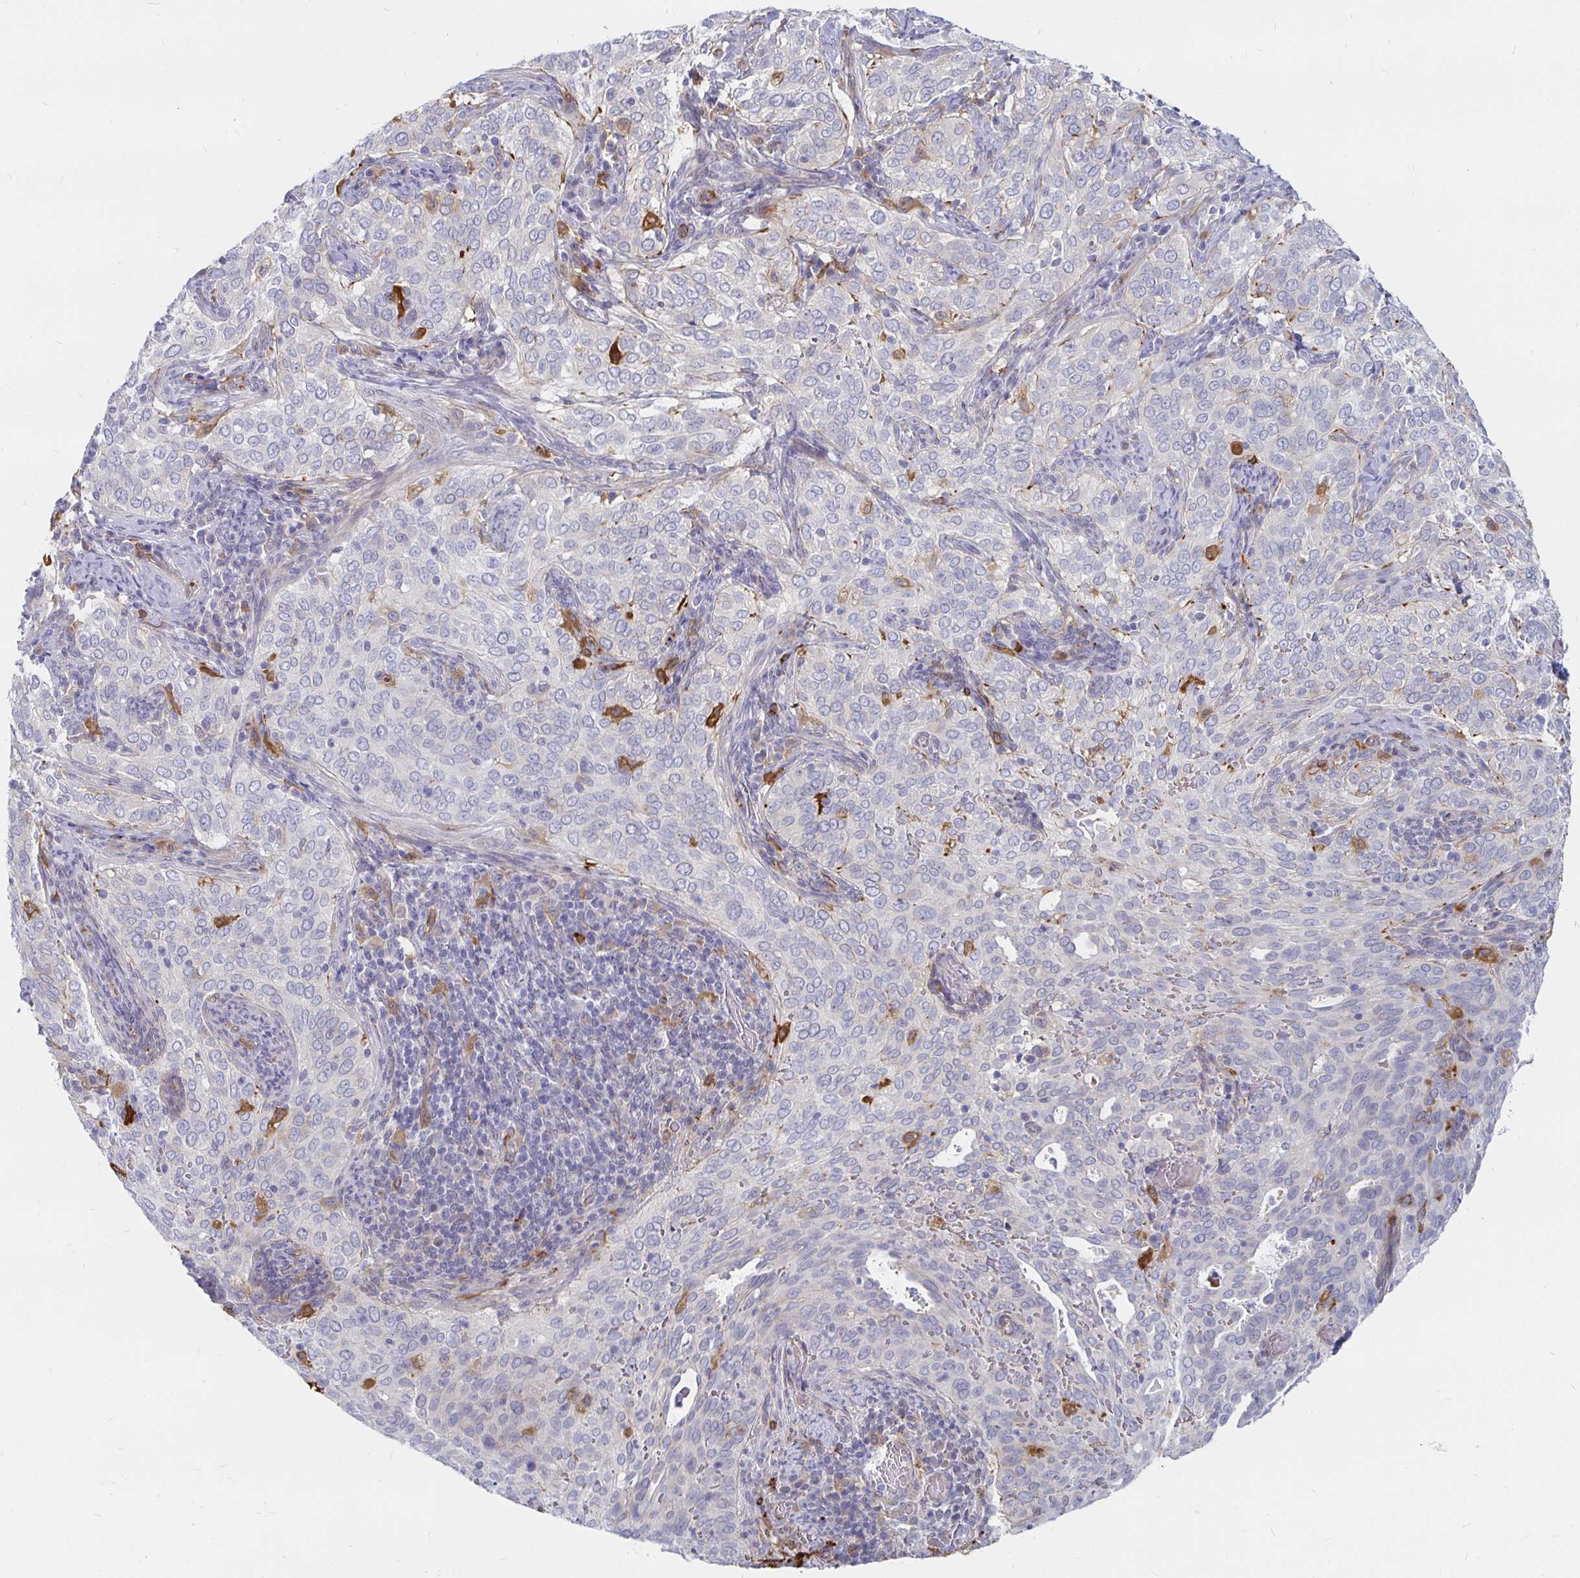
{"staining": {"intensity": "negative", "quantity": "none", "location": "none"}, "tissue": "cervical cancer", "cell_type": "Tumor cells", "image_type": "cancer", "snomed": [{"axis": "morphology", "description": "Squamous cell carcinoma, NOS"}, {"axis": "topography", "description": "Cervix"}], "caption": "Squamous cell carcinoma (cervical) was stained to show a protein in brown. There is no significant positivity in tumor cells.", "gene": "CCDC85A", "patient": {"sex": "female", "age": 38}}